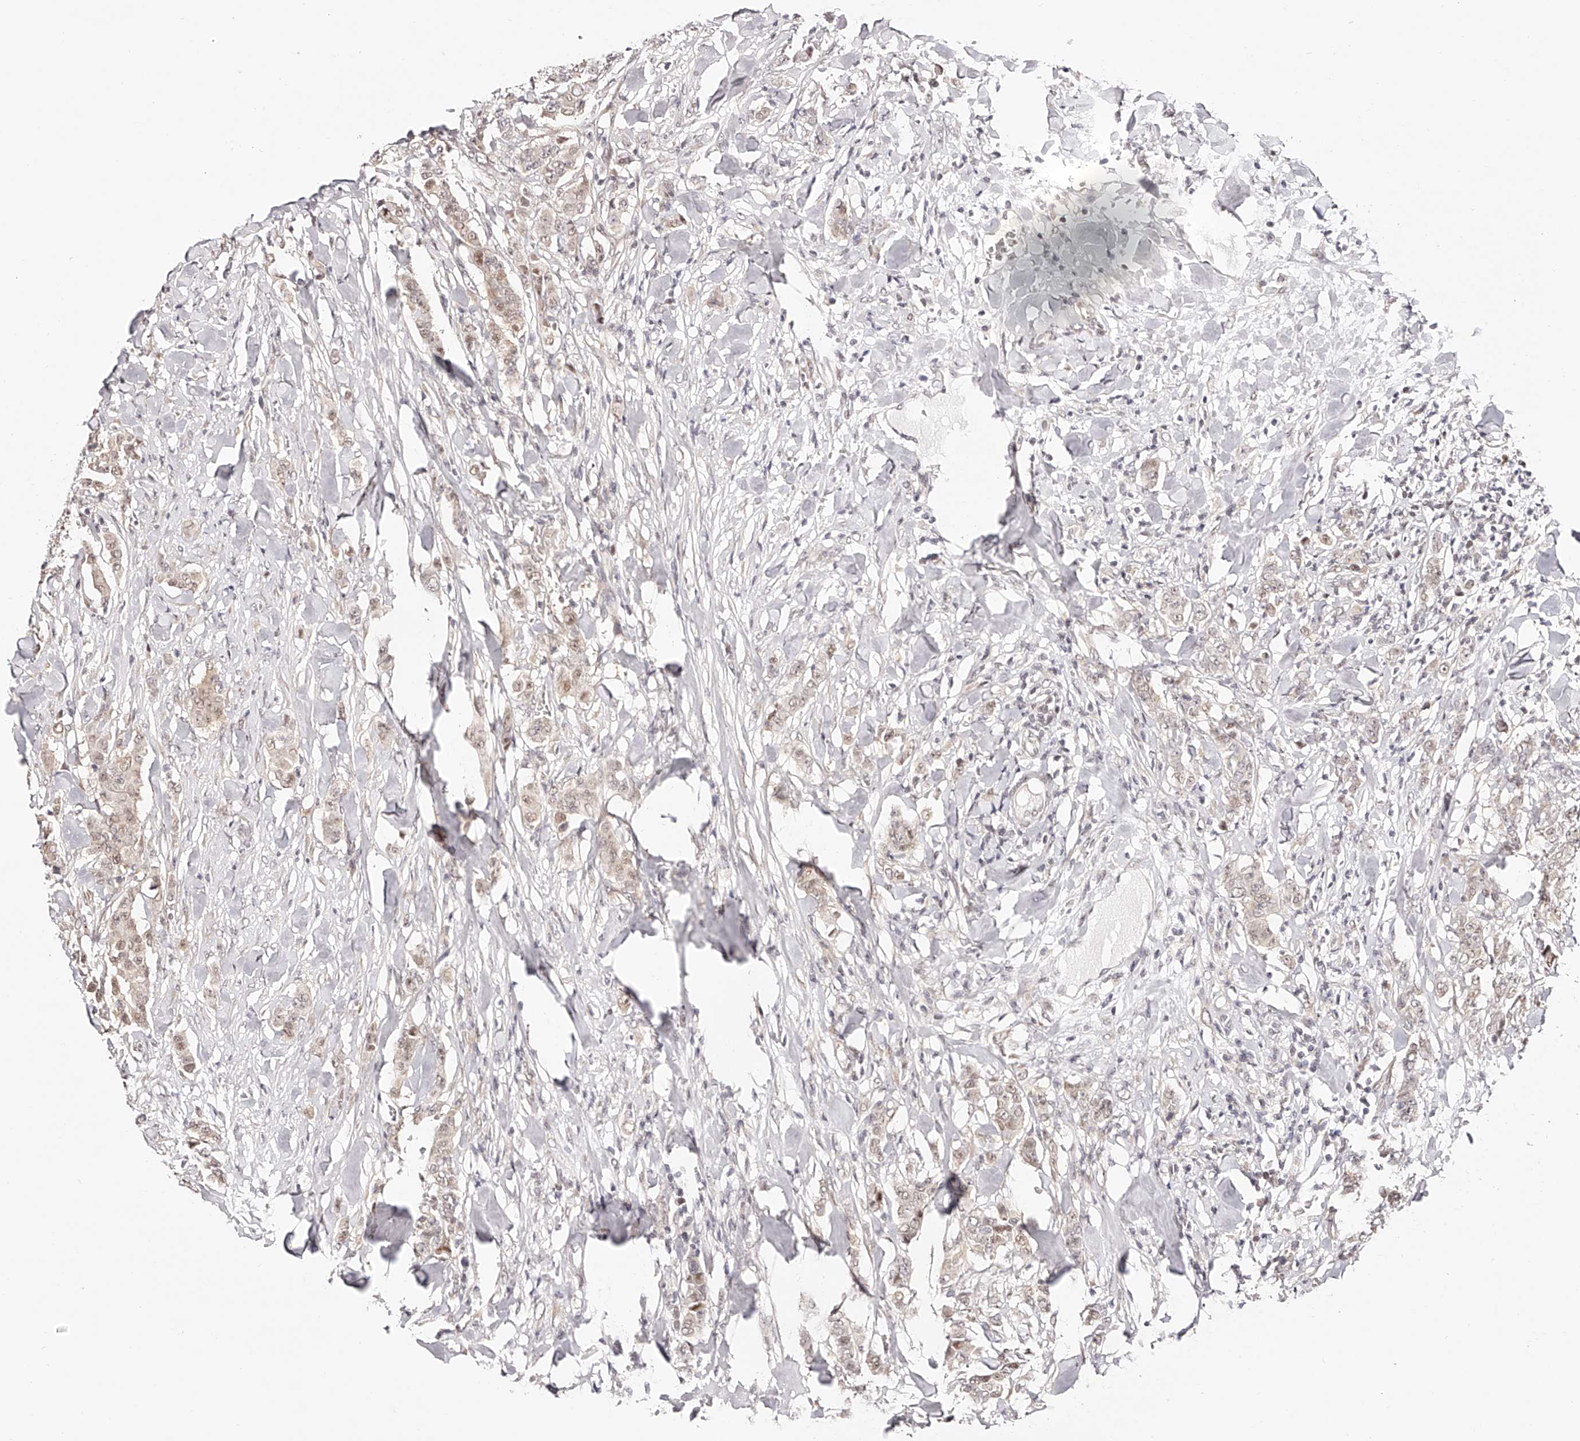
{"staining": {"intensity": "weak", "quantity": ">75%", "location": "nuclear"}, "tissue": "breast cancer", "cell_type": "Tumor cells", "image_type": "cancer", "snomed": [{"axis": "morphology", "description": "Duct carcinoma"}, {"axis": "topography", "description": "Breast"}], "caption": "Immunohistochemical staining of infiltrating ductal carcinoma (breast) reveals weak nuclear protein staining in about >75% of tumor cells. (Brightfield microscopy of DAB IHC at high magnification).", "gene": "USF3", "patient": {"sex": "female", "age": 40}}